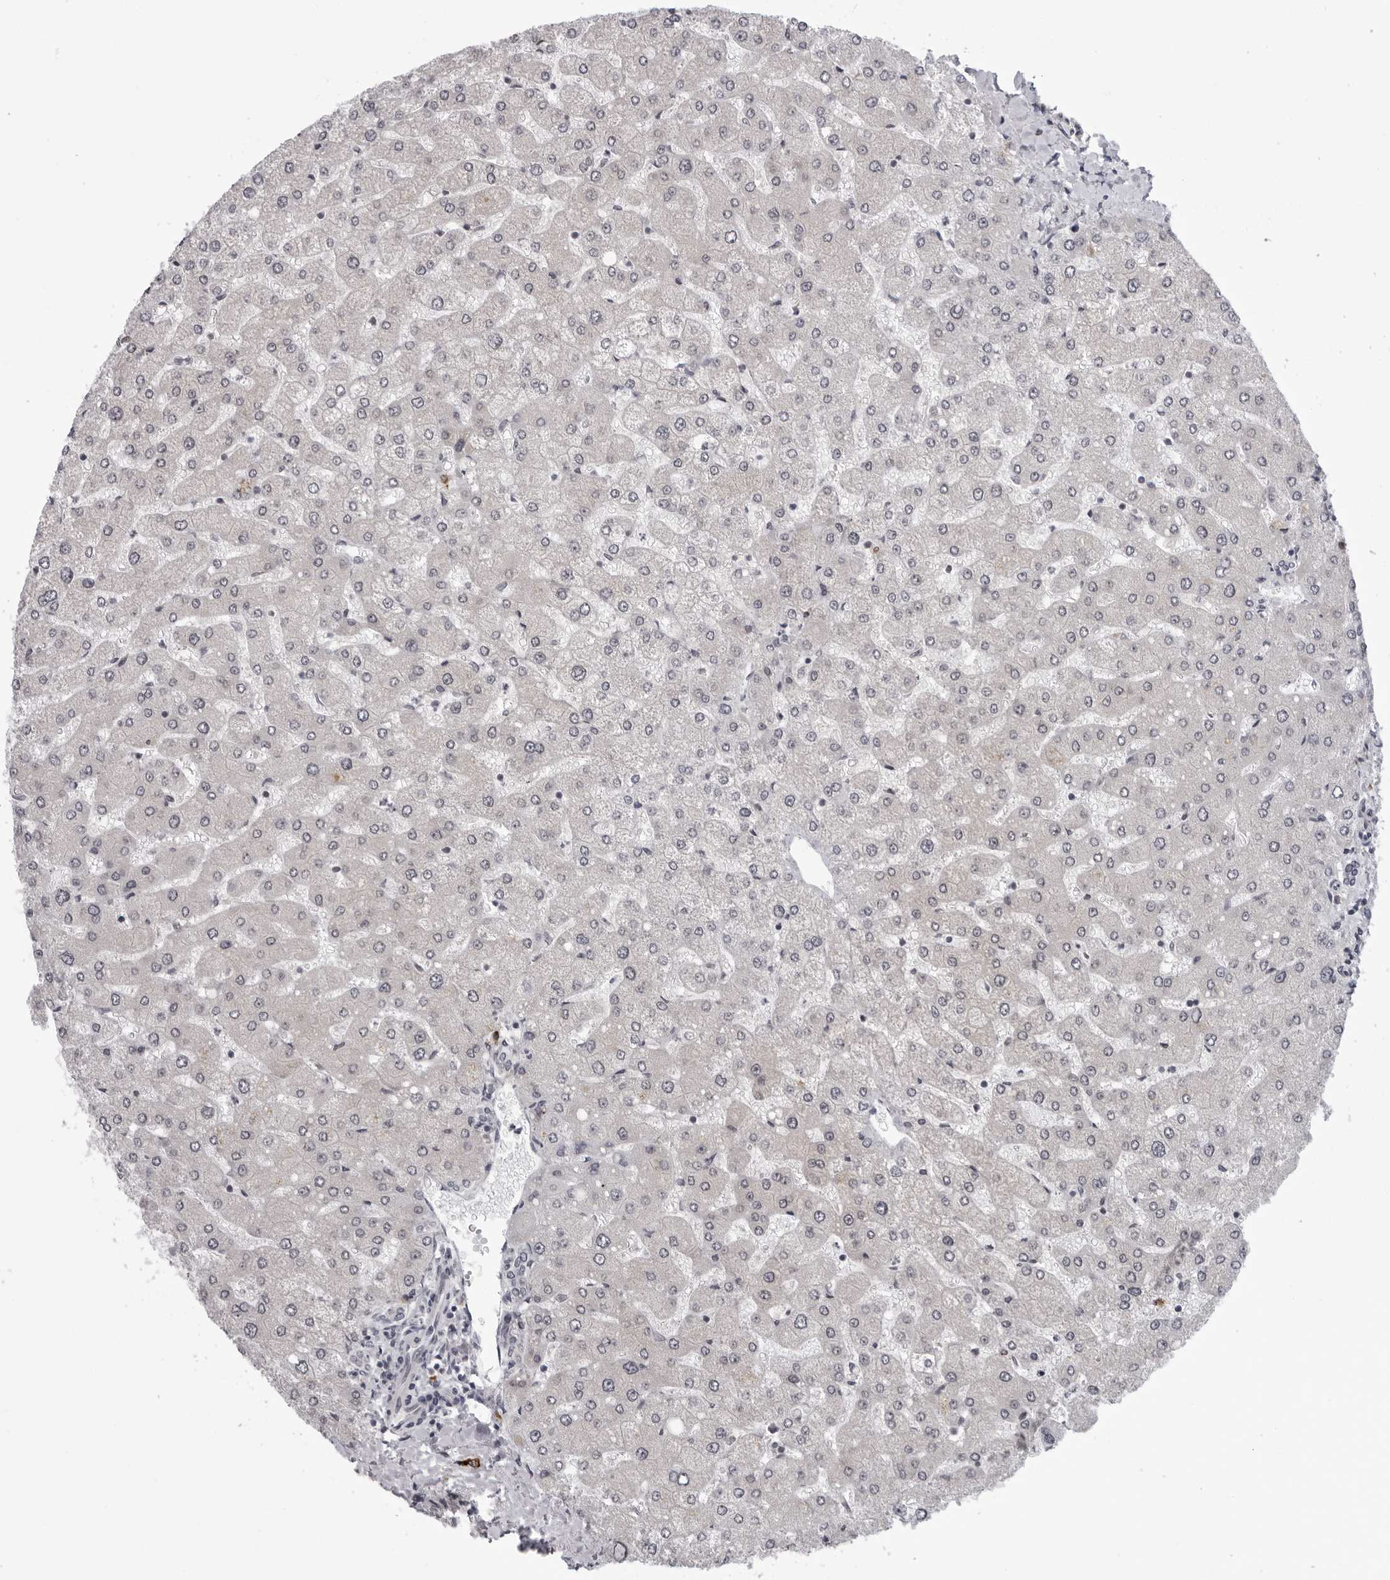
{"staining": {"intensity": "negative", "quantity": "none", "location": "none"}, "tissue": "liver", "cell_type": "Cholangiocytes", "image_type": "normal", "snomed": [{"axis": "morphology", "description": "Normal tissue, NOS"}, {"axis": "topography", "description": "Liver"}], "caption": "Liver stained for a protein using immunohistochemistry reveals no positivity cholangiocytes.", "gene": "GCSAML", "patient": {"sex": "male", "age": 55}}